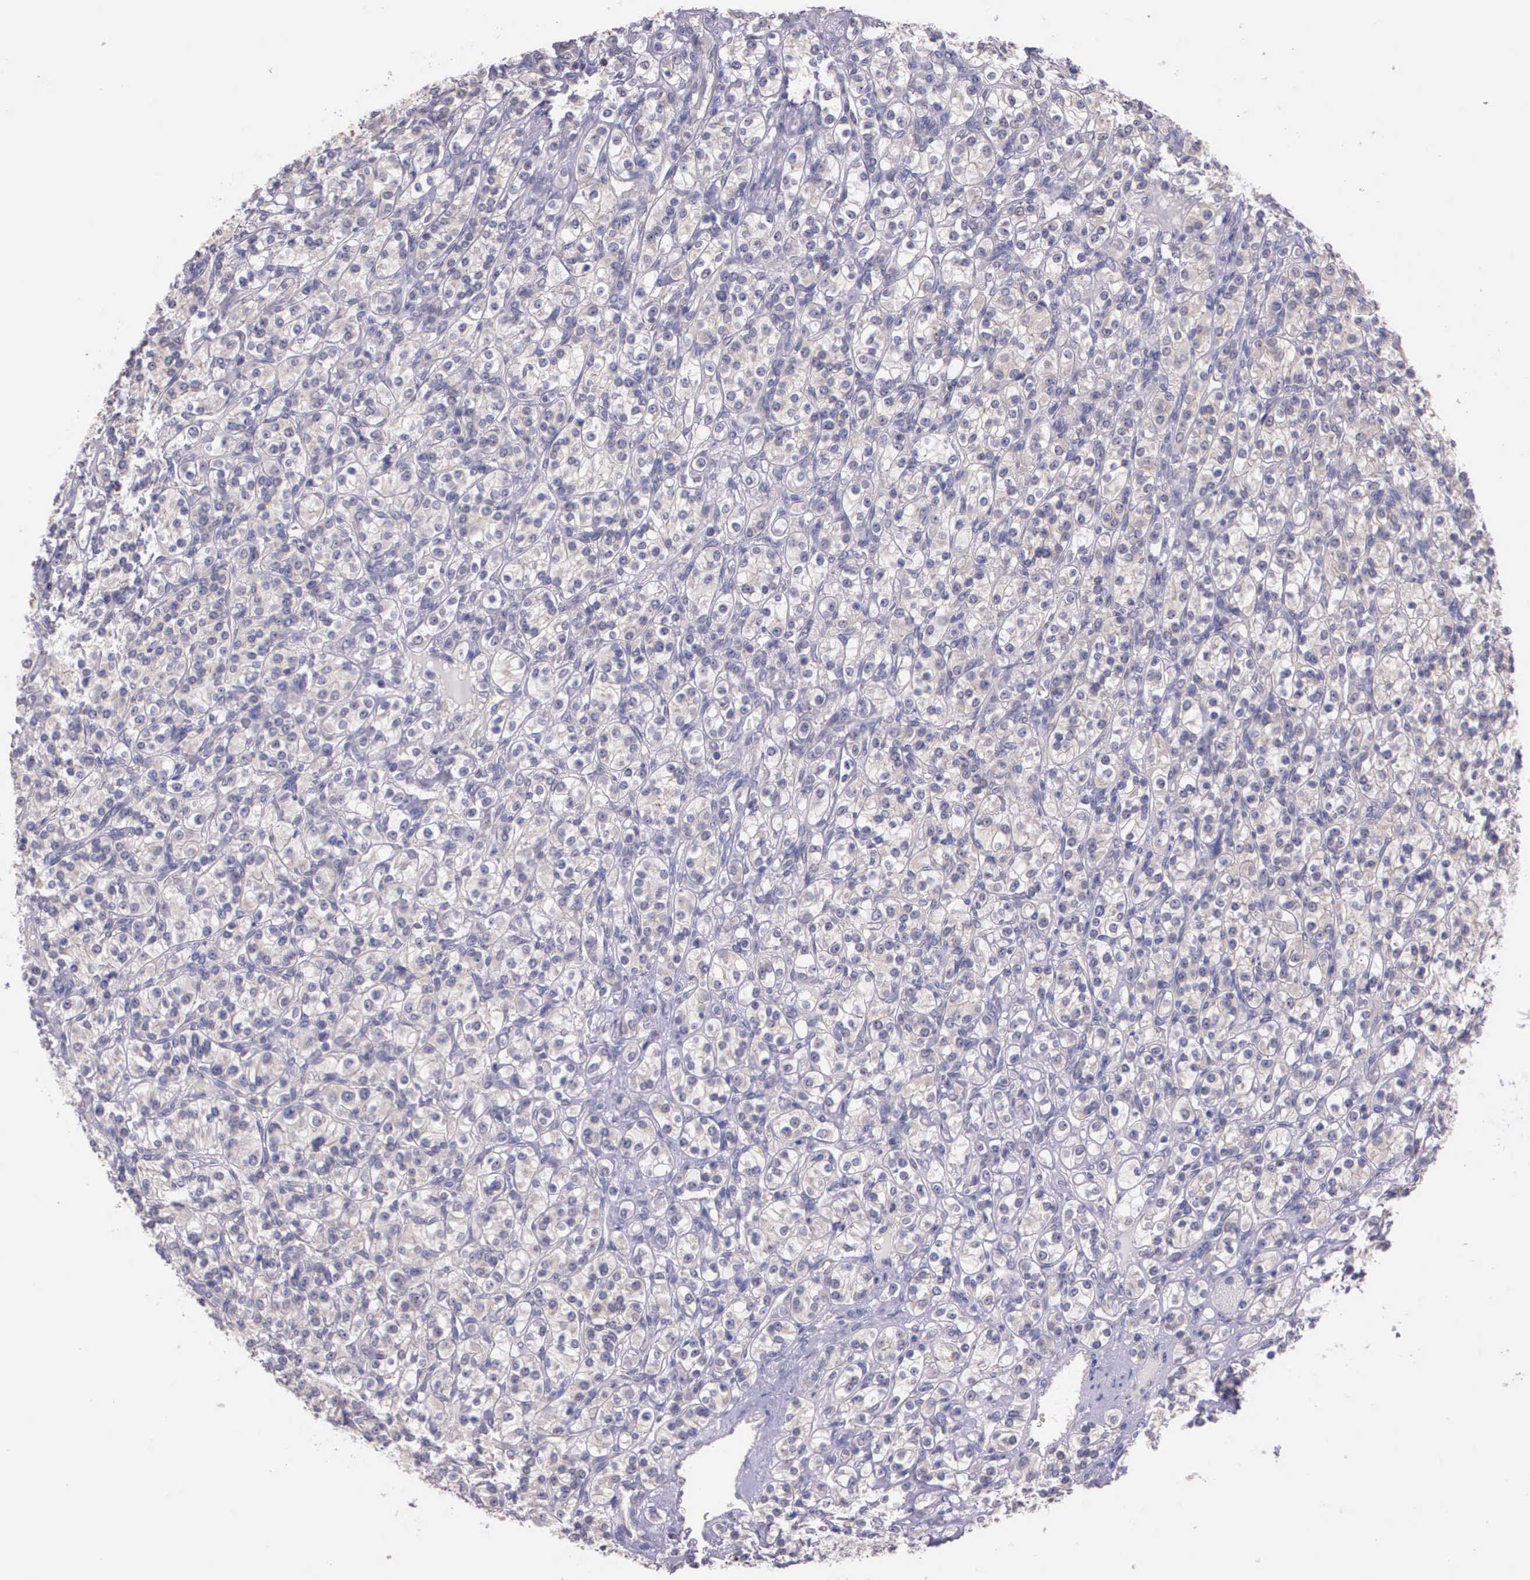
{"staining": {"intensity": "negative", "quantity": "none", "location": "none"}, "tissue": "renal cancer", "cell_type": "Tumor cells", "image_type": "cancer", "snomed": [{"axis": "morphology", "description": "Adenocarcinoma, NOS"}, {"axis": "topography", "description": "Kidney"}], "caption": "Micrograph shows no significant protein staining in tumor cells of renal cancer (adenocarcinoma).", "gene": "IGBP1", "patient": {"sex": "male", "age": 77}}